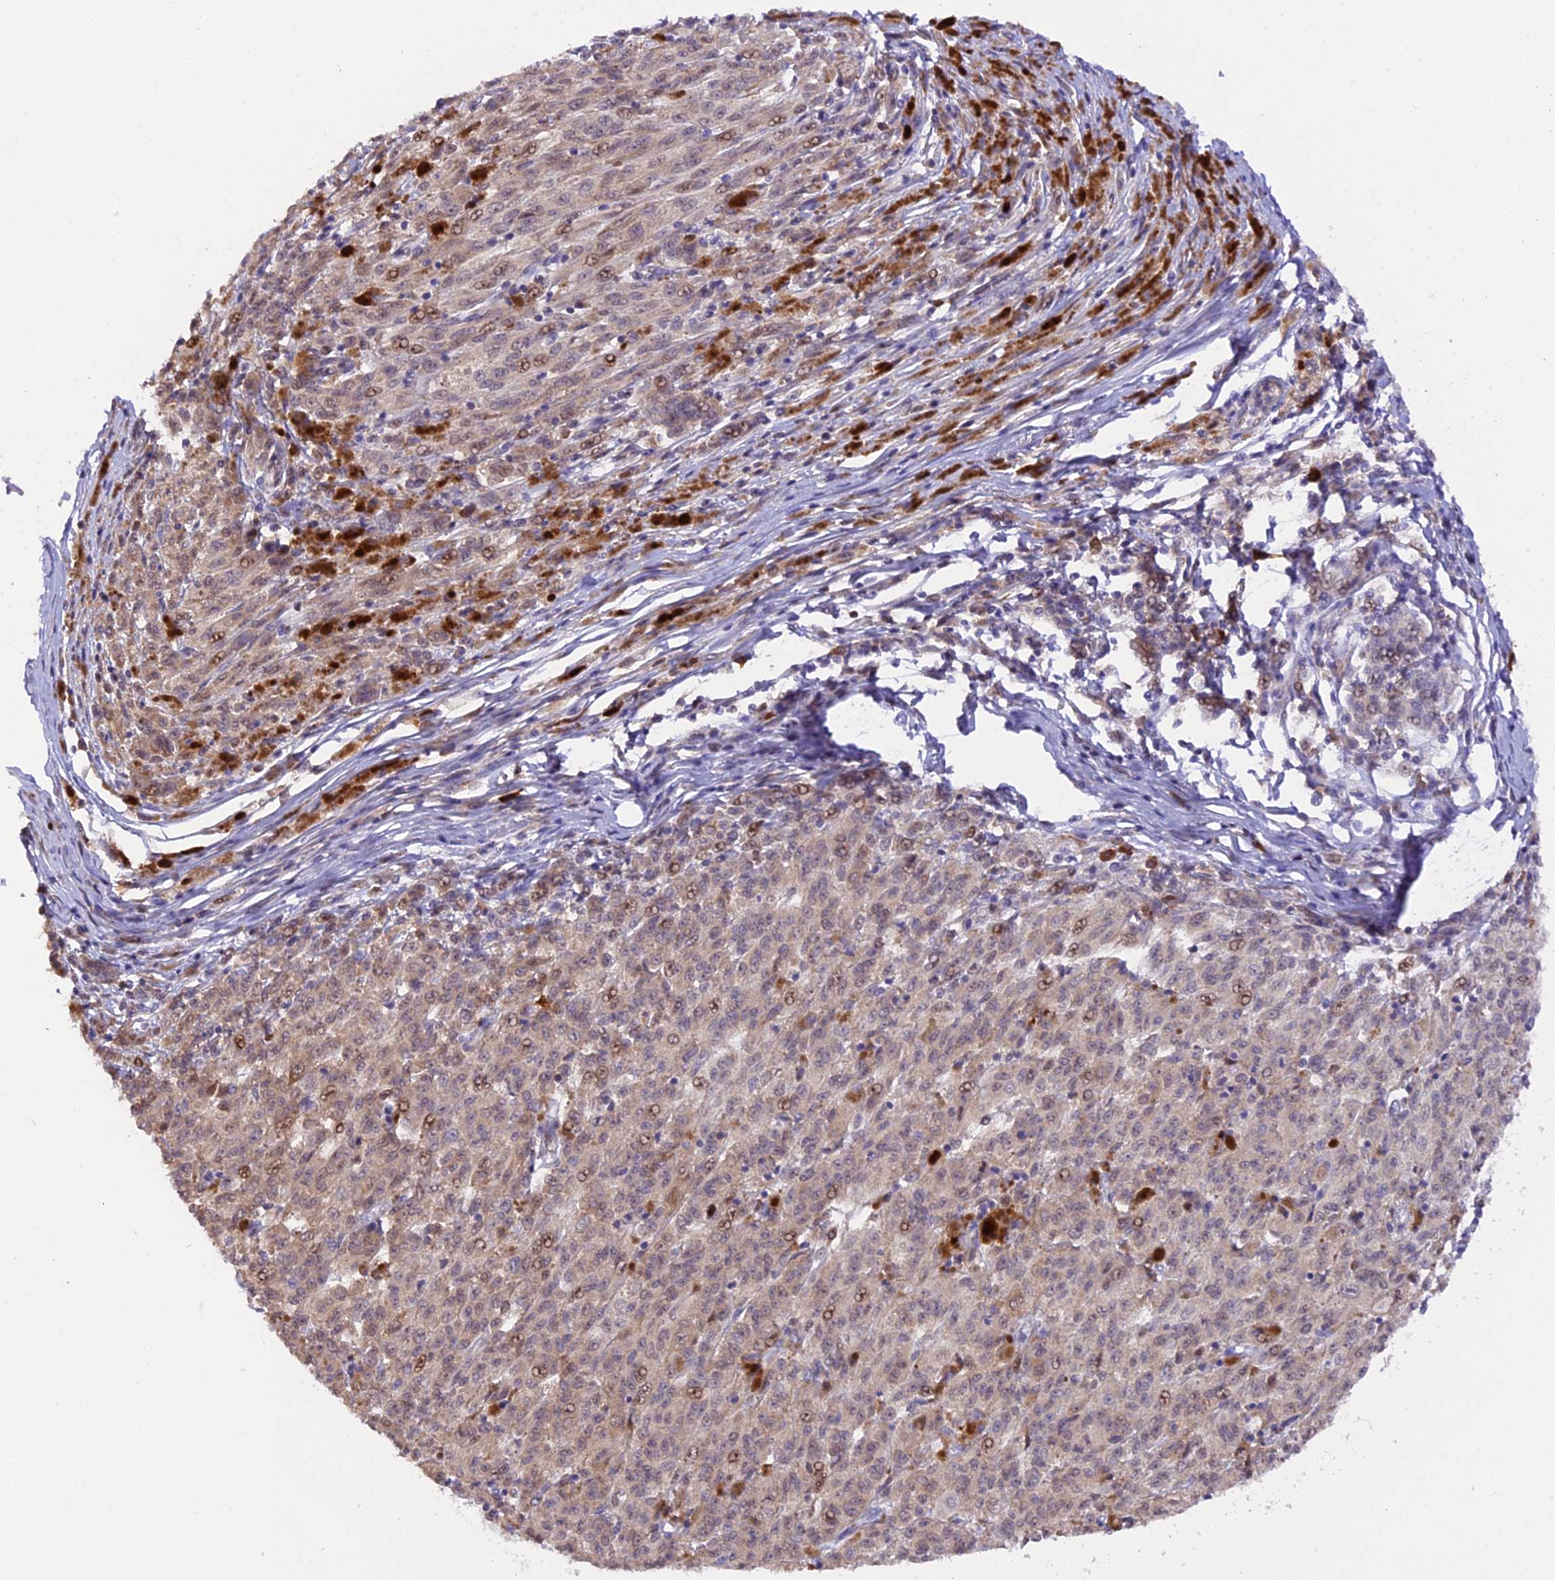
{"staining": {"intensity": "moderate", "quantity": "25%-75%", "location": "cytoplasmic/membranous"}, "tissue": "melanoma", "cell_type": "Tumor cells", "image_type": "cancer", "snomed": [{"axis": "morphology", "description": "Malignant melanoma, NOS"}, {"axis": "topography", "description": "Skin"}], "caption": "This histopathology image shows malignant melanoma stained with immunohistochemistry (IHC) to label a protein in brown. The cytoplasmic/membranous of tumor cells show moderate positivity for the protein. Nuclei are counter-stained blue.", "gene": "HERPUD1", "patient": {"sex": "female", "age": 52}}